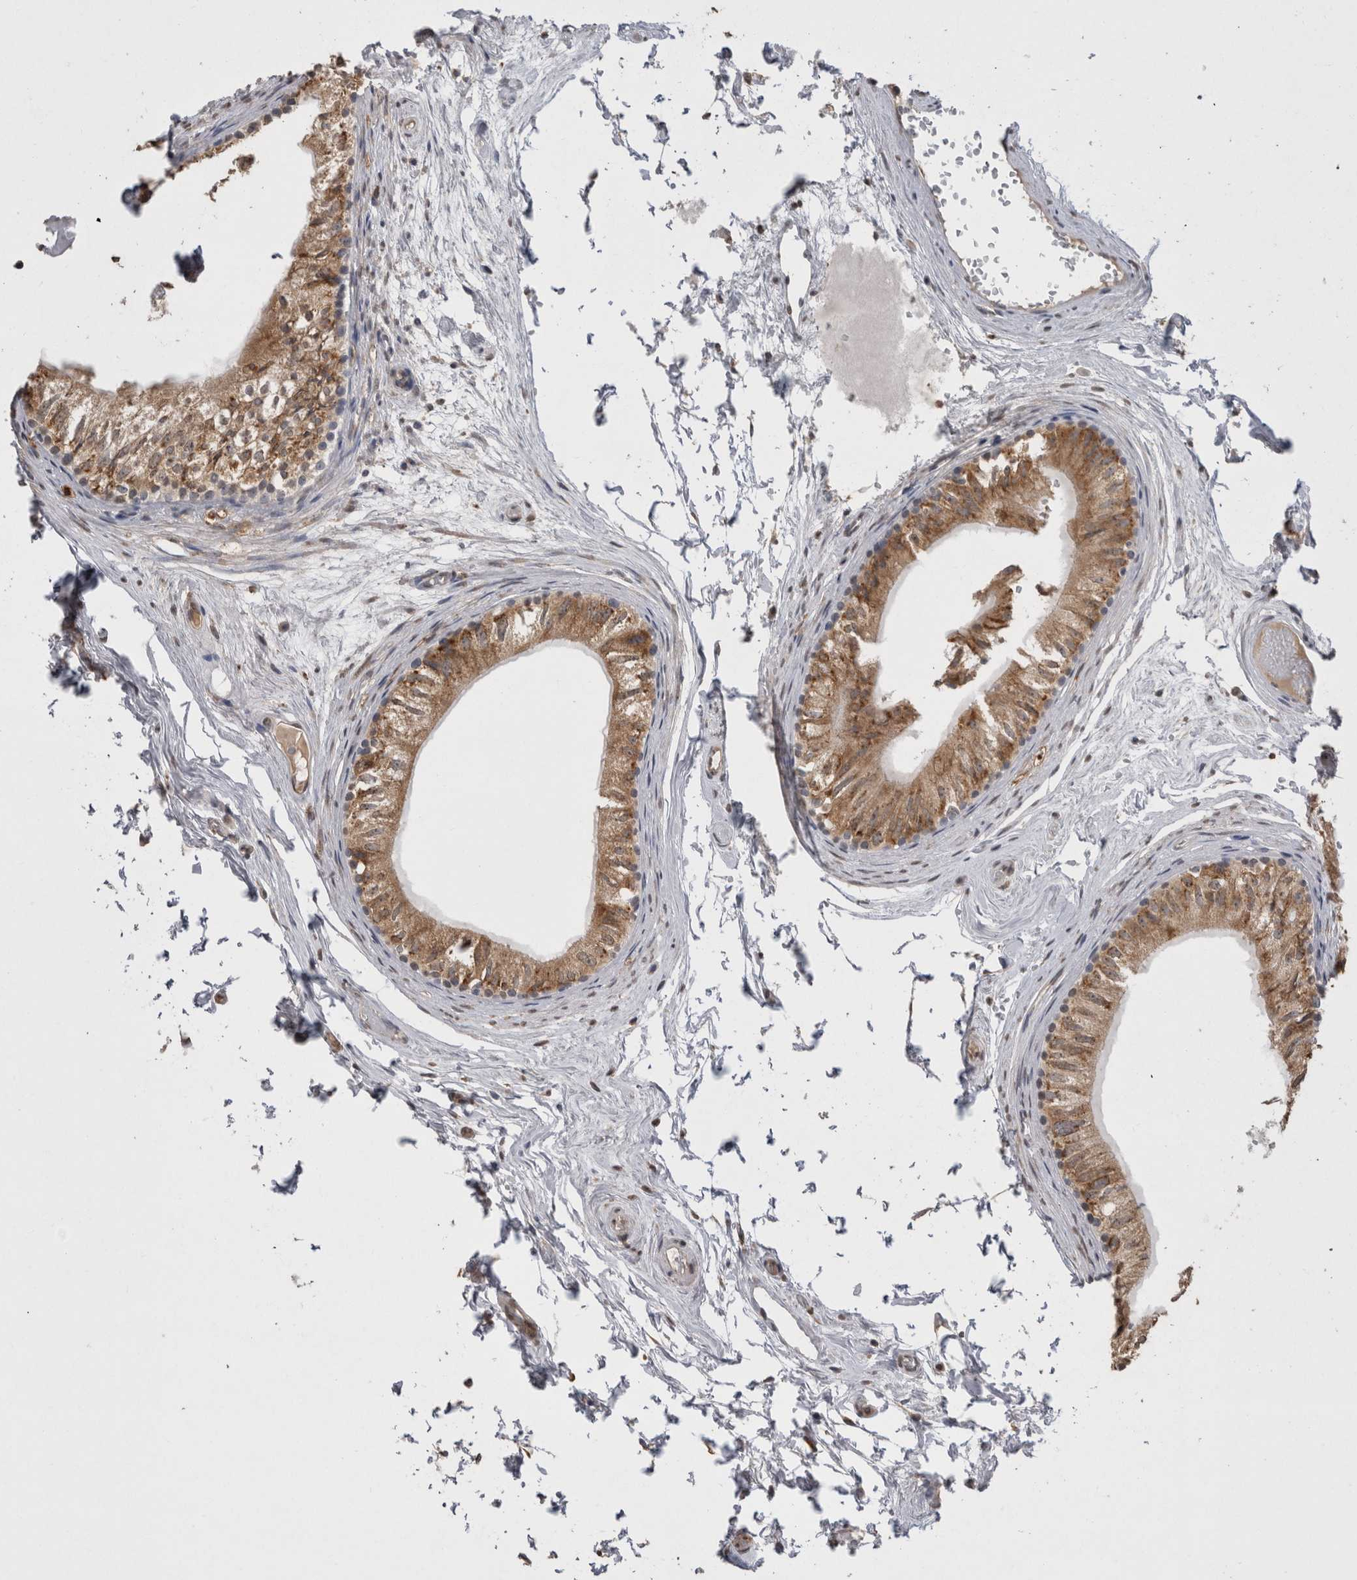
{"staining": {"intensity": "moderate", "quantity": ">75%", "location": "cytoplasmic/membranous"}, "tissue": "epididymis", "cell_type": "Glandular cells", "image_type": "normal", "snomed": [{"axis": "morphology", "description": "Normal tissue, NOS"}, {"axis": "topography", "description": "Epididymis"}], "caption": "About >75% of glandular cells in normal human epididymis demonstrate moderate cytoplasmic/membranous protein staining as visualized by brown immunohistochemical staining.", "gene": "NOMO1", "patient": {"sex": "male", "age": 79}}